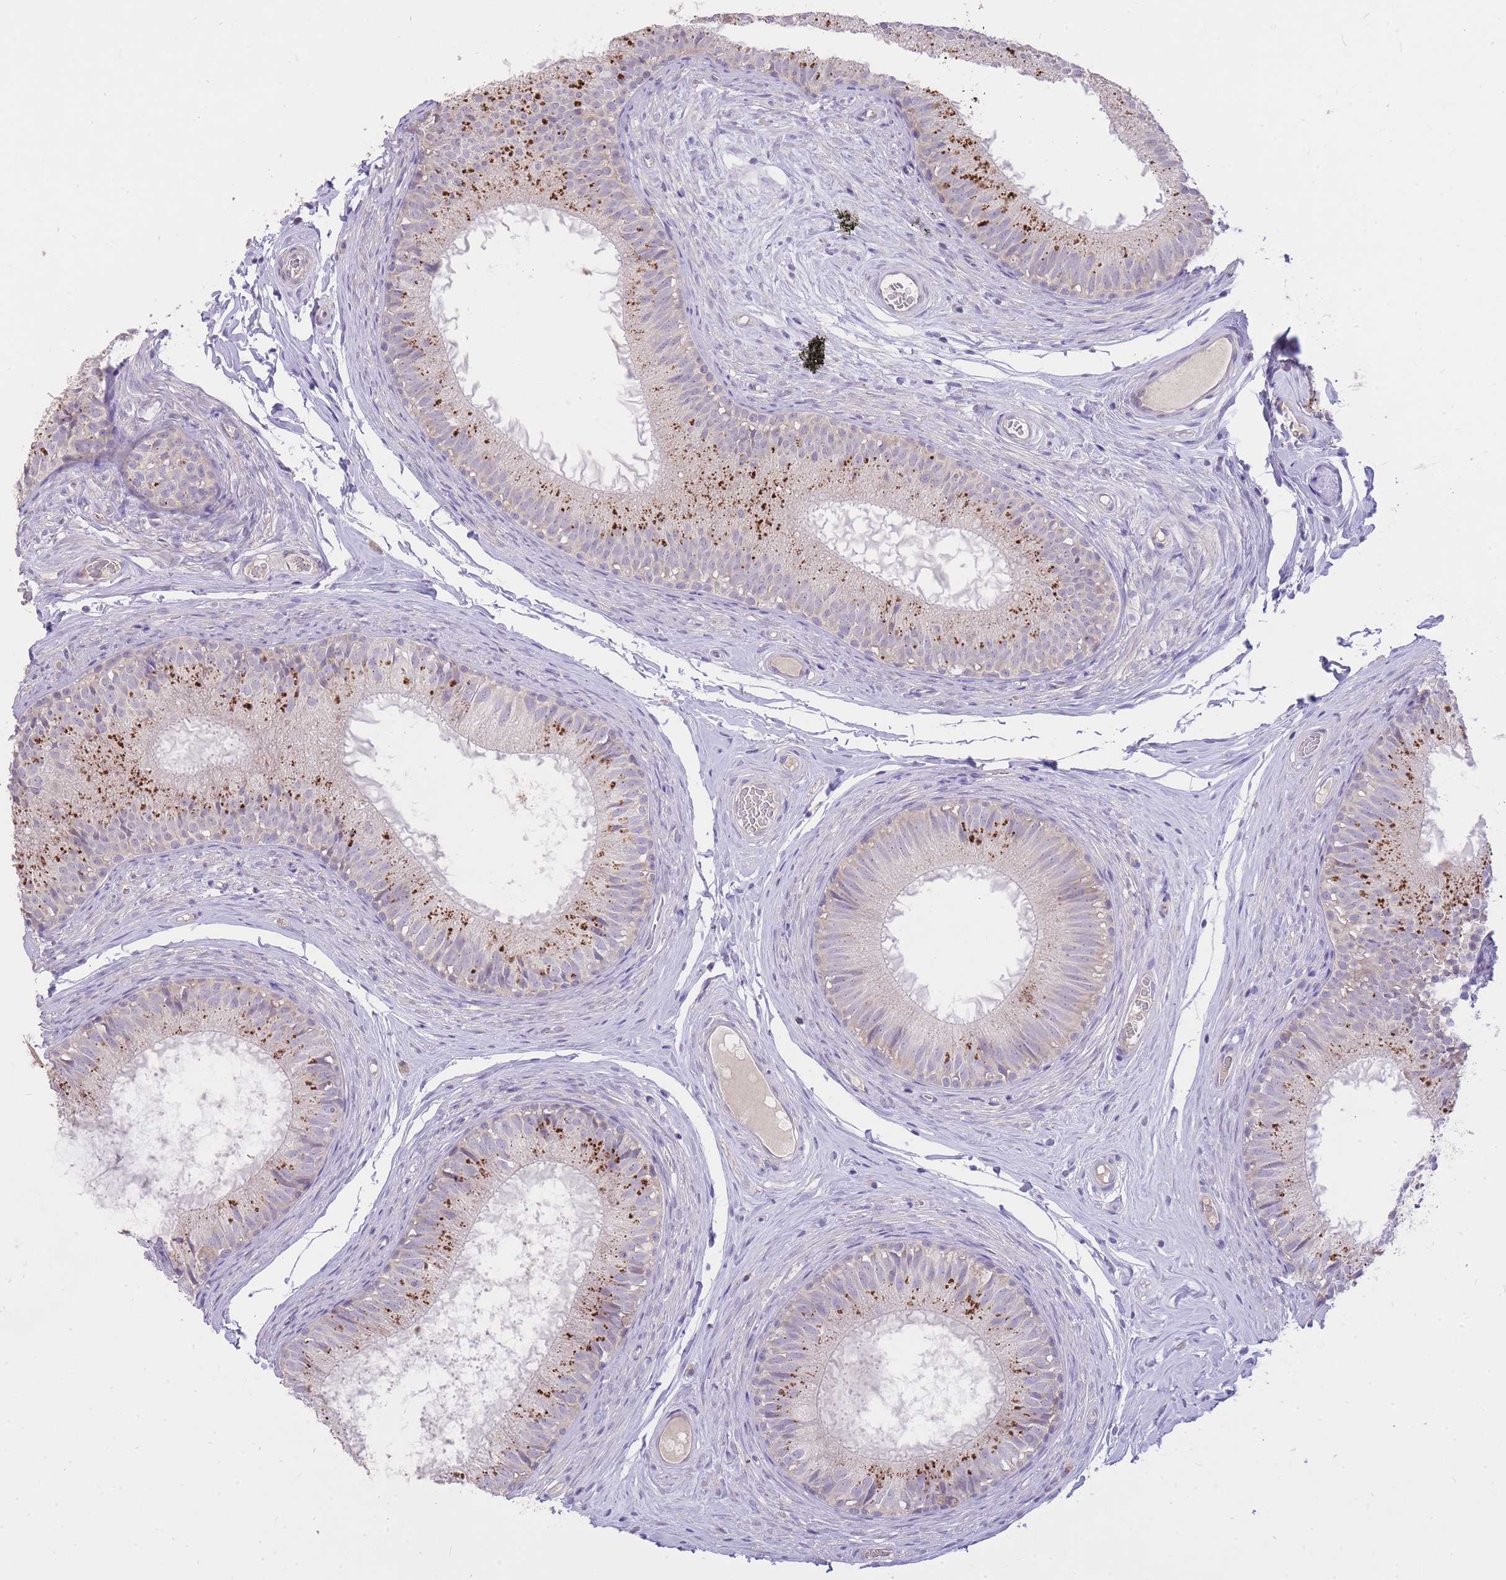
{"staining": {"intensity": "moderate", "quantity": "<25%", "location": "cytoplasmic/membranous"}, "tissue": "epididymis", "cell_type": "Glandular cells", "image_type": "normal", "snomed": [{"axis": "morphology", "description": "Normal tissue, NOS"}, {"axis": "topography", "description": "Epididymis"}], "caption": "Immunohistochemical staining of benign epididymis reveals moderate cytoplasmic/membranous protein staining in about <25% of glandular cells. (brown staining indicates protein expression, while blue staining denotes nuclei).", "gene": "FRG2B", "patient": {"sex": "male", "age": 25}}